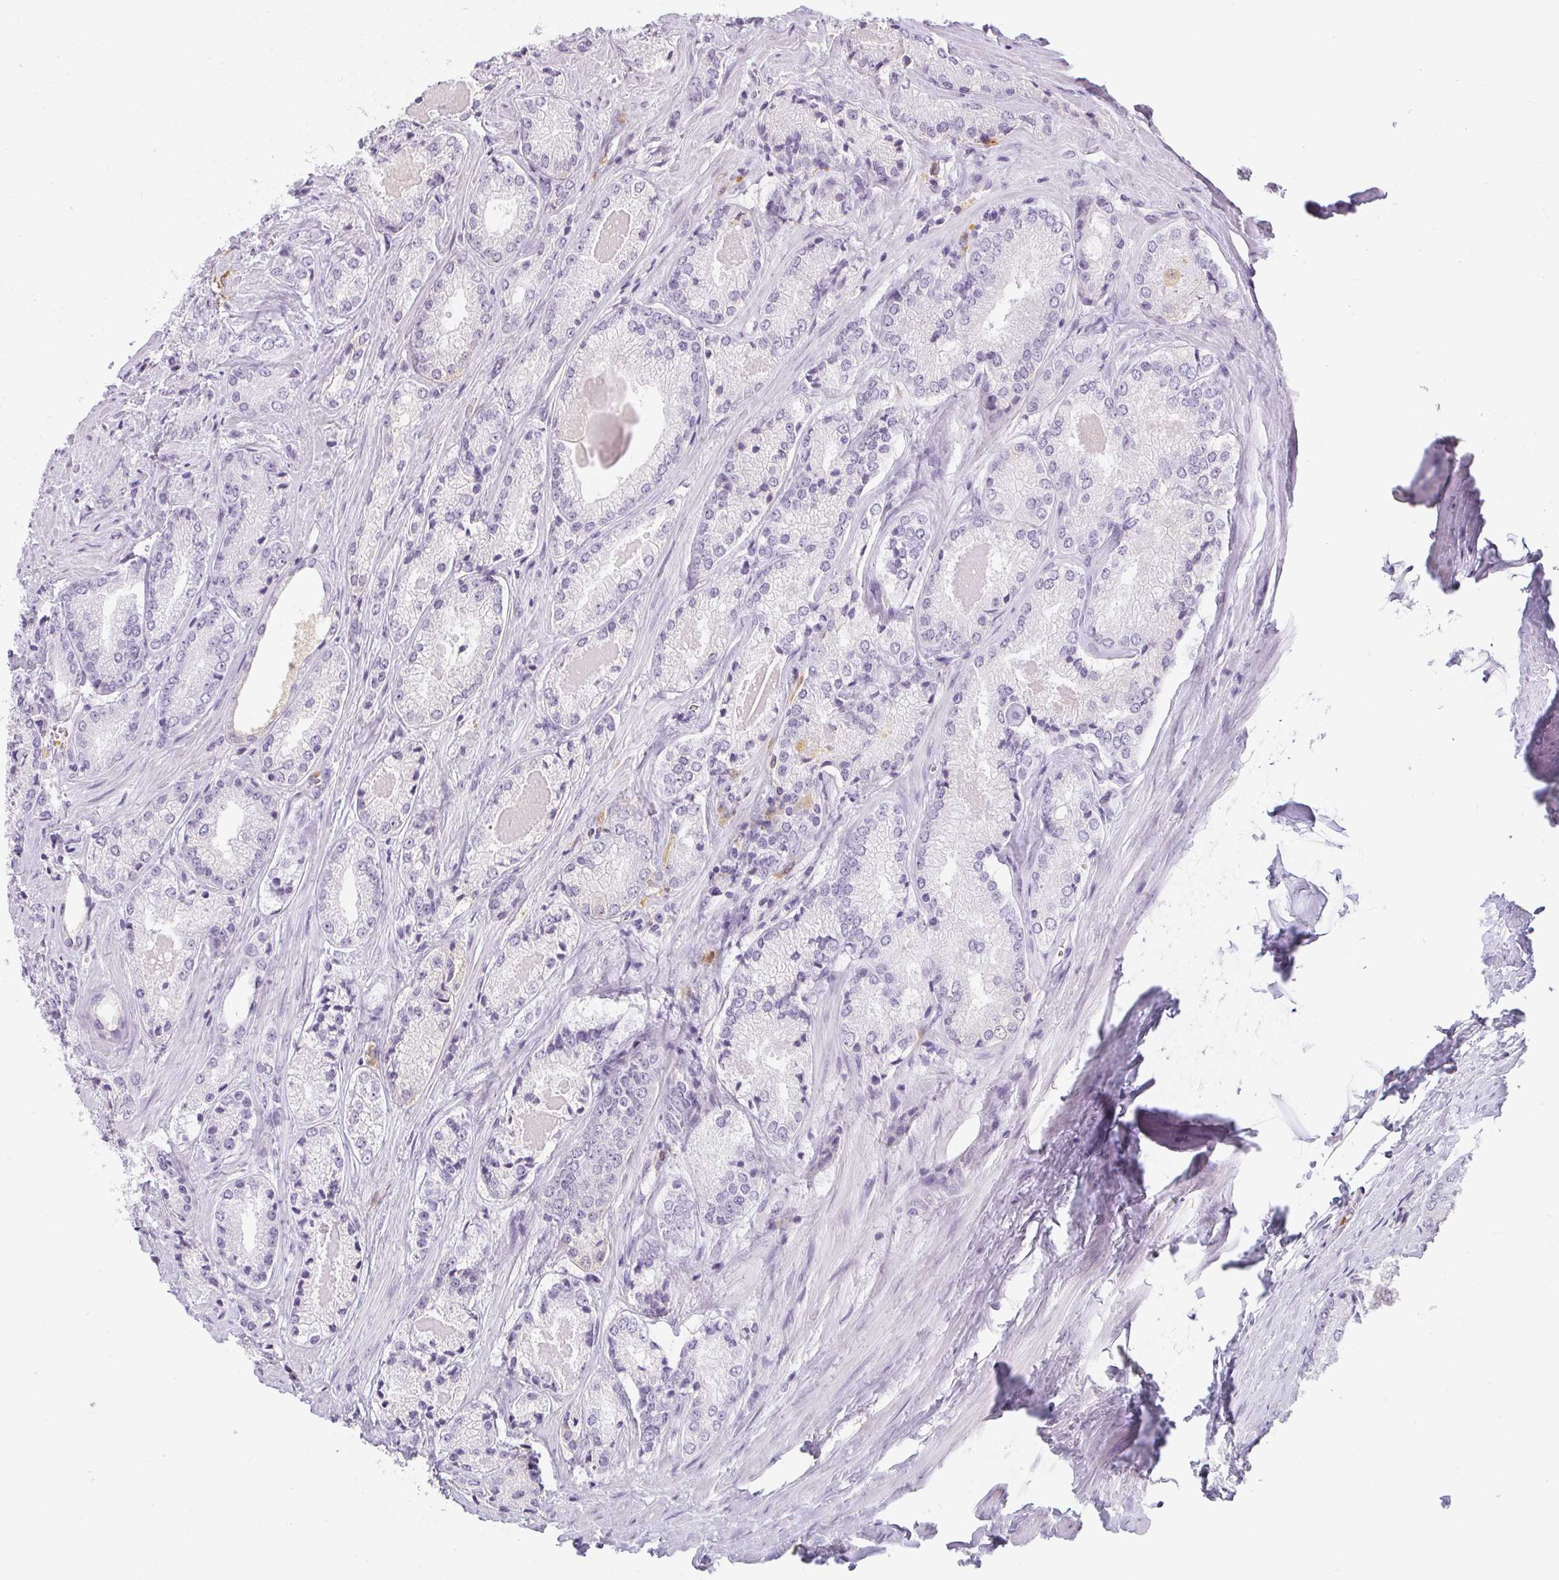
{"staining": {"intensity": "negative", "quantity": "none", "location": "none"}, "tissue": "prostate cancer", "cell_type": "Tumor cells", "image_type": "cancer", "snomed": [{"axis": "morphology", "description": "Adenocarcinoma, NOS"}, {"axis": "morphology", "description": "Adenocarcinoma, Low grade"}, {"axis": "topography", "description": "Prostate"}], "caption": "An immunohistochemistry (IHC) histopathology image of prostate cancer is shown. There is no staining in tumor cells of prostate cancer. The staining was performed using DAB (3,3'-diaminobenzidine) to visualize the protein expression in brown, while the nuclei were stained in blue with hematoxylin (Magnification: 20x).", "gene": "HK3", "patient": {"sex": "male", "age": 68}}